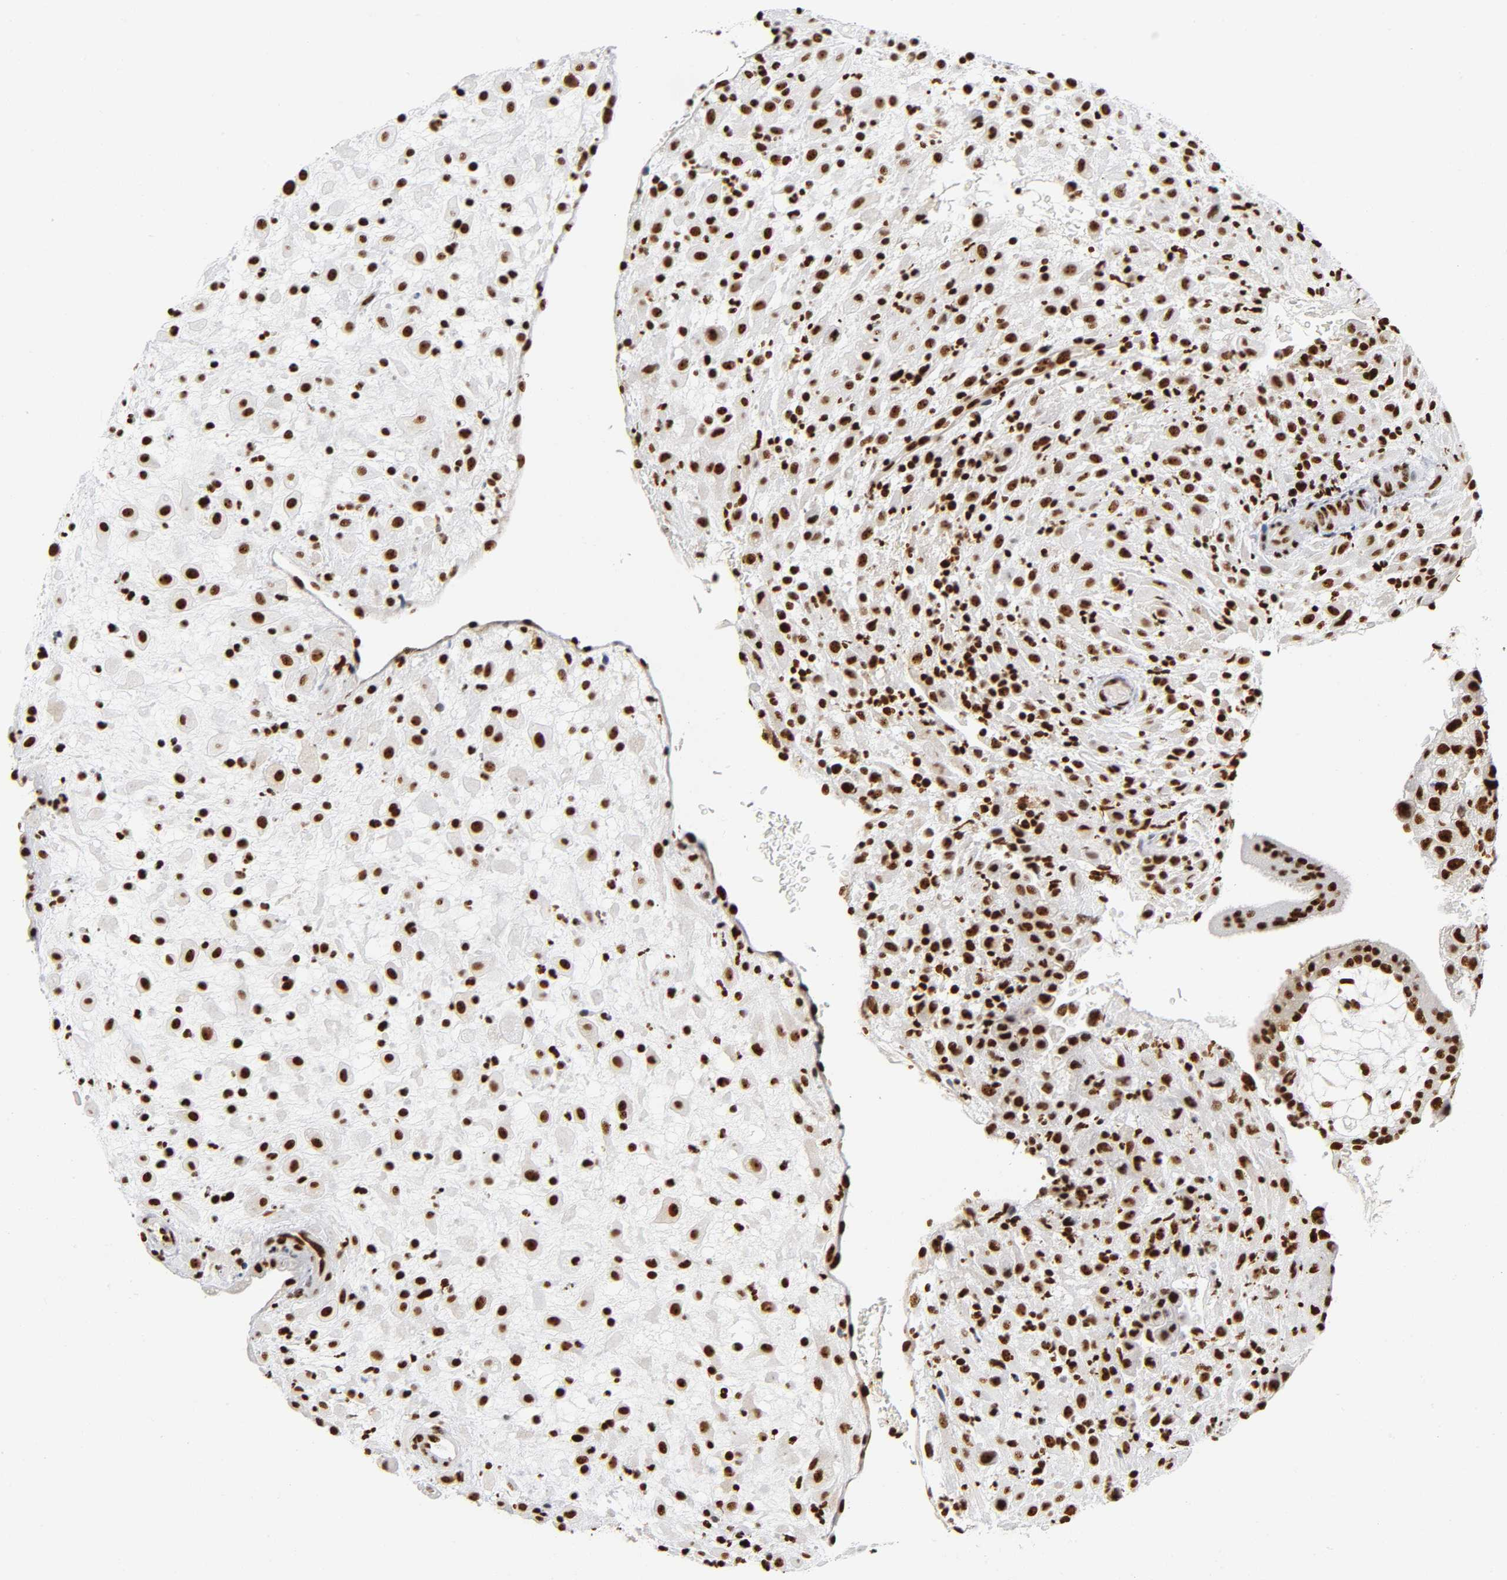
{"staining": {"intensity": "strong", "quantity": ">75%", "location": "nuclear"}, "tissue": "placenta", "cell_type": "Decidual cells", "image_type": "normal", "snomed": [{"axis": "morphology", "description": "Normal tissue, NOS"}, {"axis": "topography", "description": "Placenta"}], "caption": "Immunohistochemistry (IHC) of benign human placenta shows high levels of strong nuclear expression in approximately >75% of decidual cells.", "gene": "UBTF", "patient": {"sex": "female", "age": 35}}